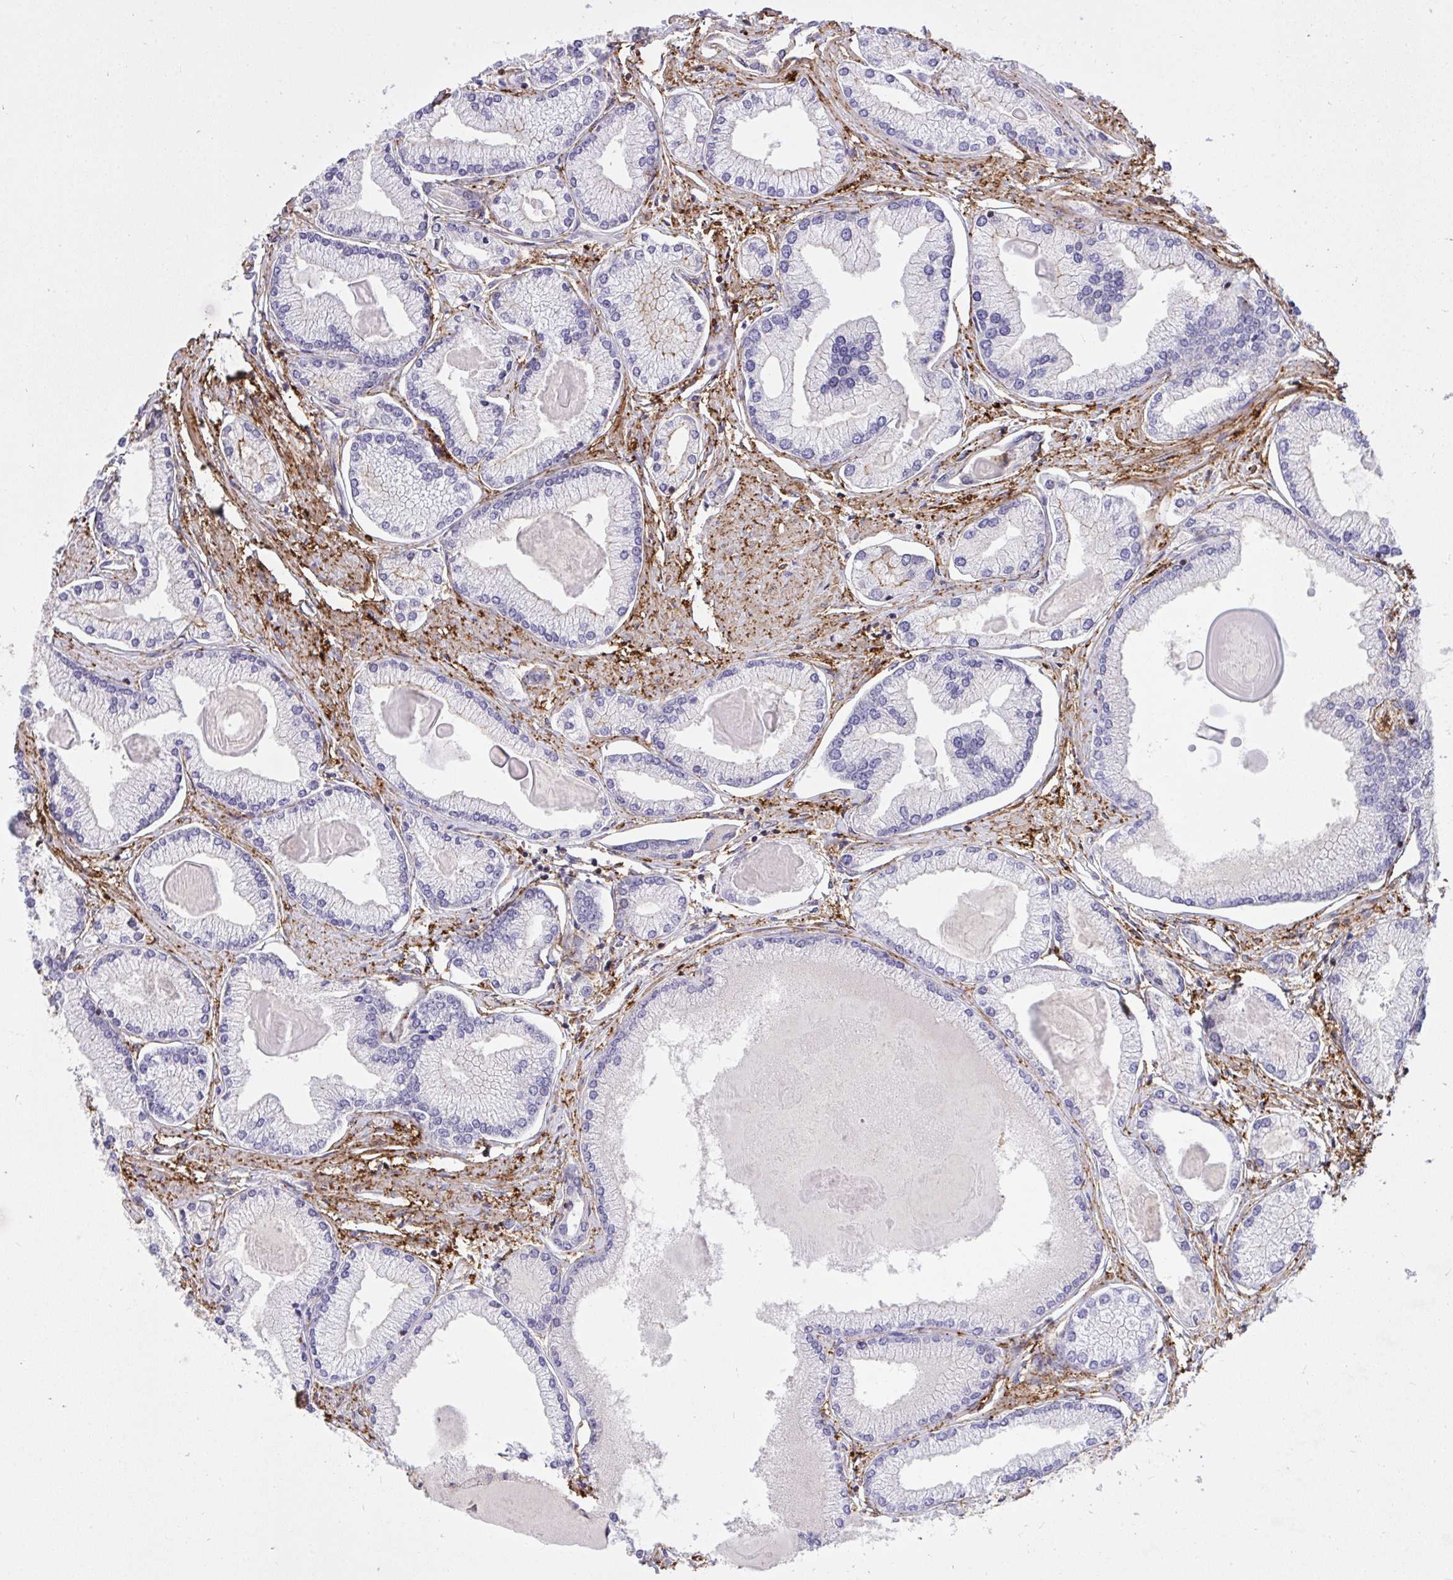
{"staining": {"intensity": "negative", "quantity": "none", "location": "none"}, "tissue": "prostate cancer", "cell_type": "Tumor cells", "image_type": "cancer", "snomed": [{"axis": "morphology", "description": "Adenocarcinoma, High grade"}, {"axis": "topography", "description": "Prostate"}], "caption": "Tumor cells are negative for protein expression in human prostate cancer.", "gene": "ERI1", "patient": {"sex": "male", "age": 68}}